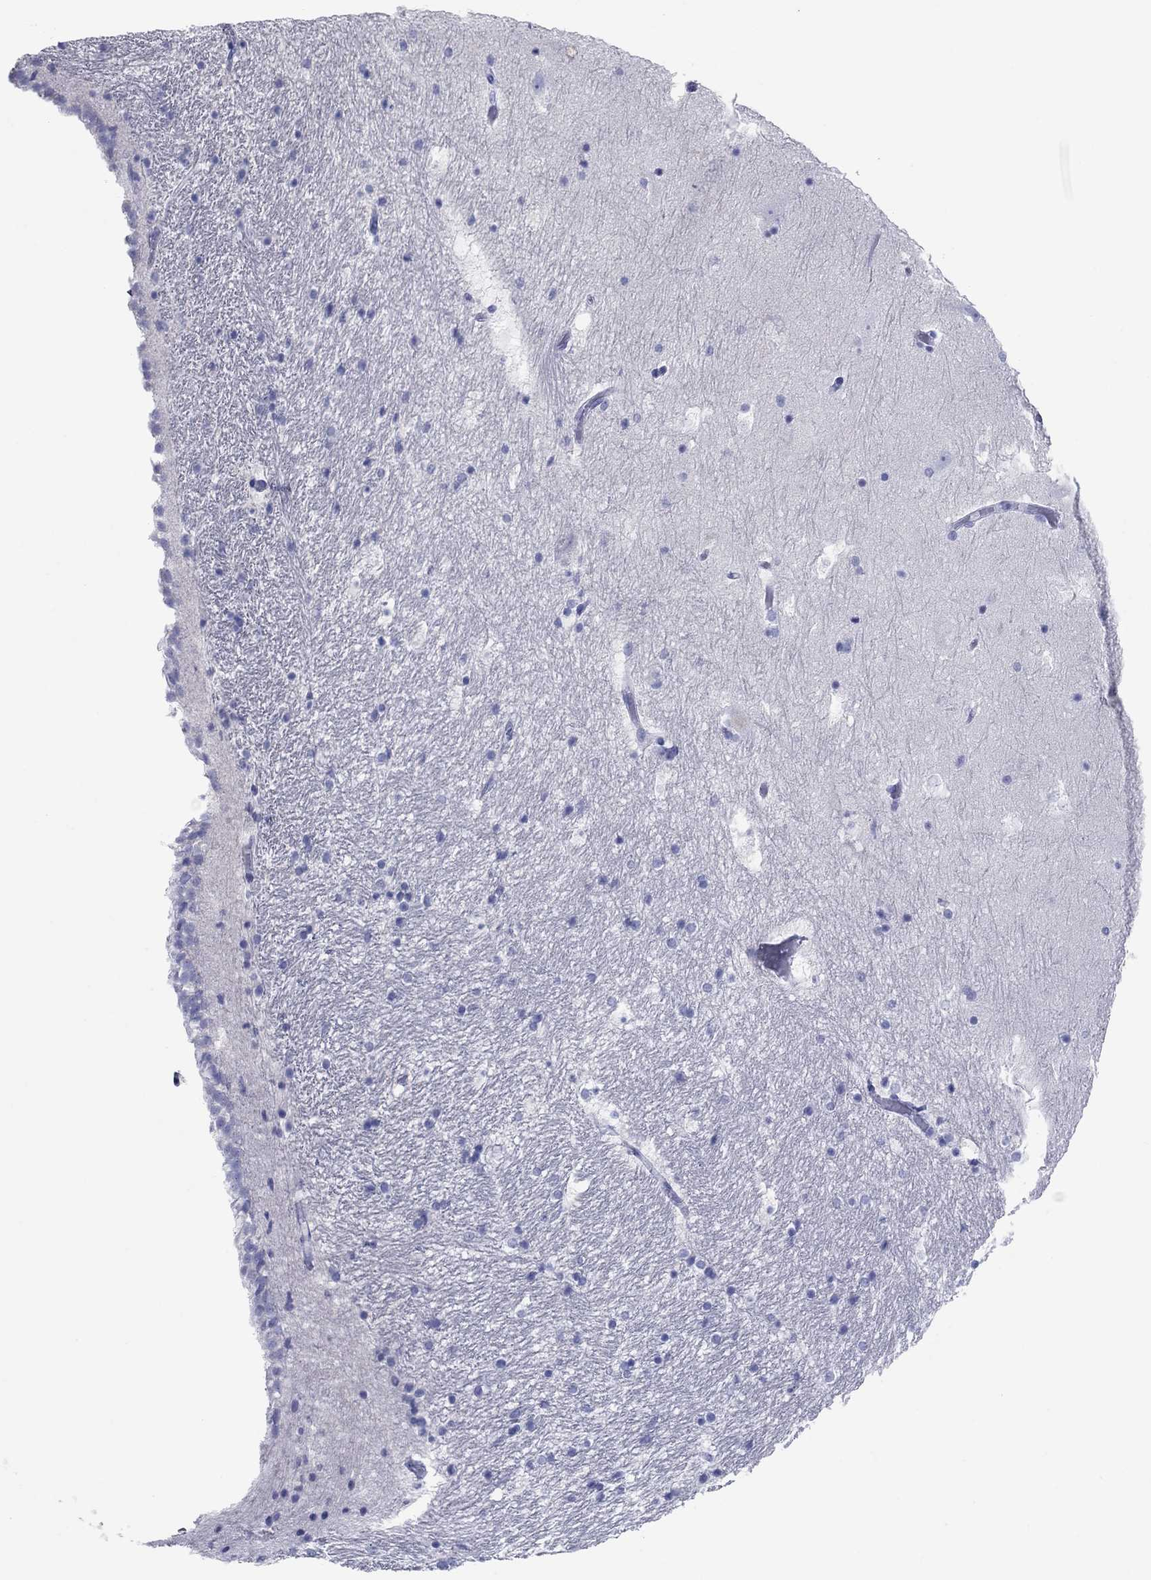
{"staining": {"intensity": "negative", "quantity": "none", "location": "none"}, "tissue": "hippocampus", "cell_type": "Glial cells", "image_type": "normal", "snomed": [{"axis": "morphology", "description": "Normal tissue, NOS"}, {"axis": "topography", "description": "Hippocampus"}], "caption": "Glial cells show no significant expression in unremarkable hippocampus. (Stains: DAB immunohistochemistry (IHC) with hematoxylin counter stain, Microscopy: brightfield microscopy at high magnification).", "gene": "ATP4A", "patient": {"sex": "male", "age": 51}}